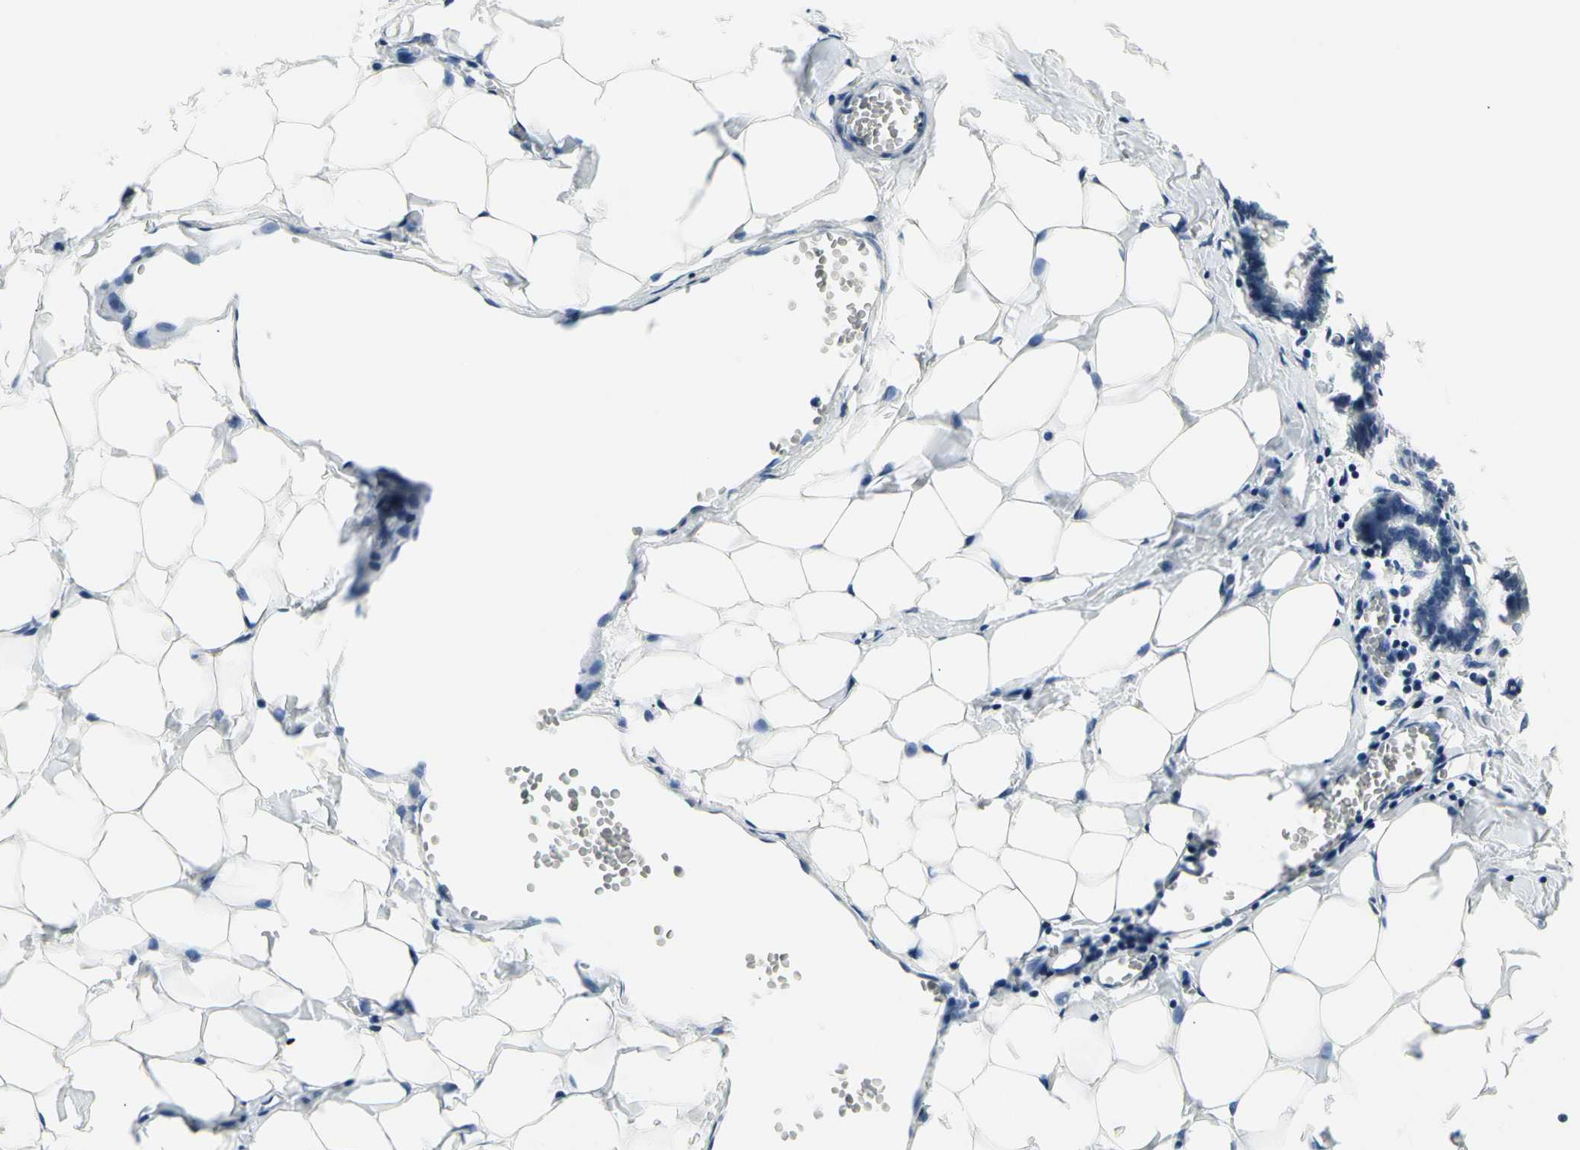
{"staining": {"intensity": "negative", "quantity": "none", "location": "none"}, "tissue": "breast", "cell_type": "Adipocytes", "image_type": "normal", "snomed": [{"axis": "morphology", "description": "Normal tissue, NOS"}, {"axis": "topography", "description": "Breast"}], "caption": "Adipocytes show no significant expression in benign breast. (DAB immunohistochemistry visualized using brightfield microscopy, high magnification).", "gene": "NFASC", "patient": {"sex": "female", "age": 27}}